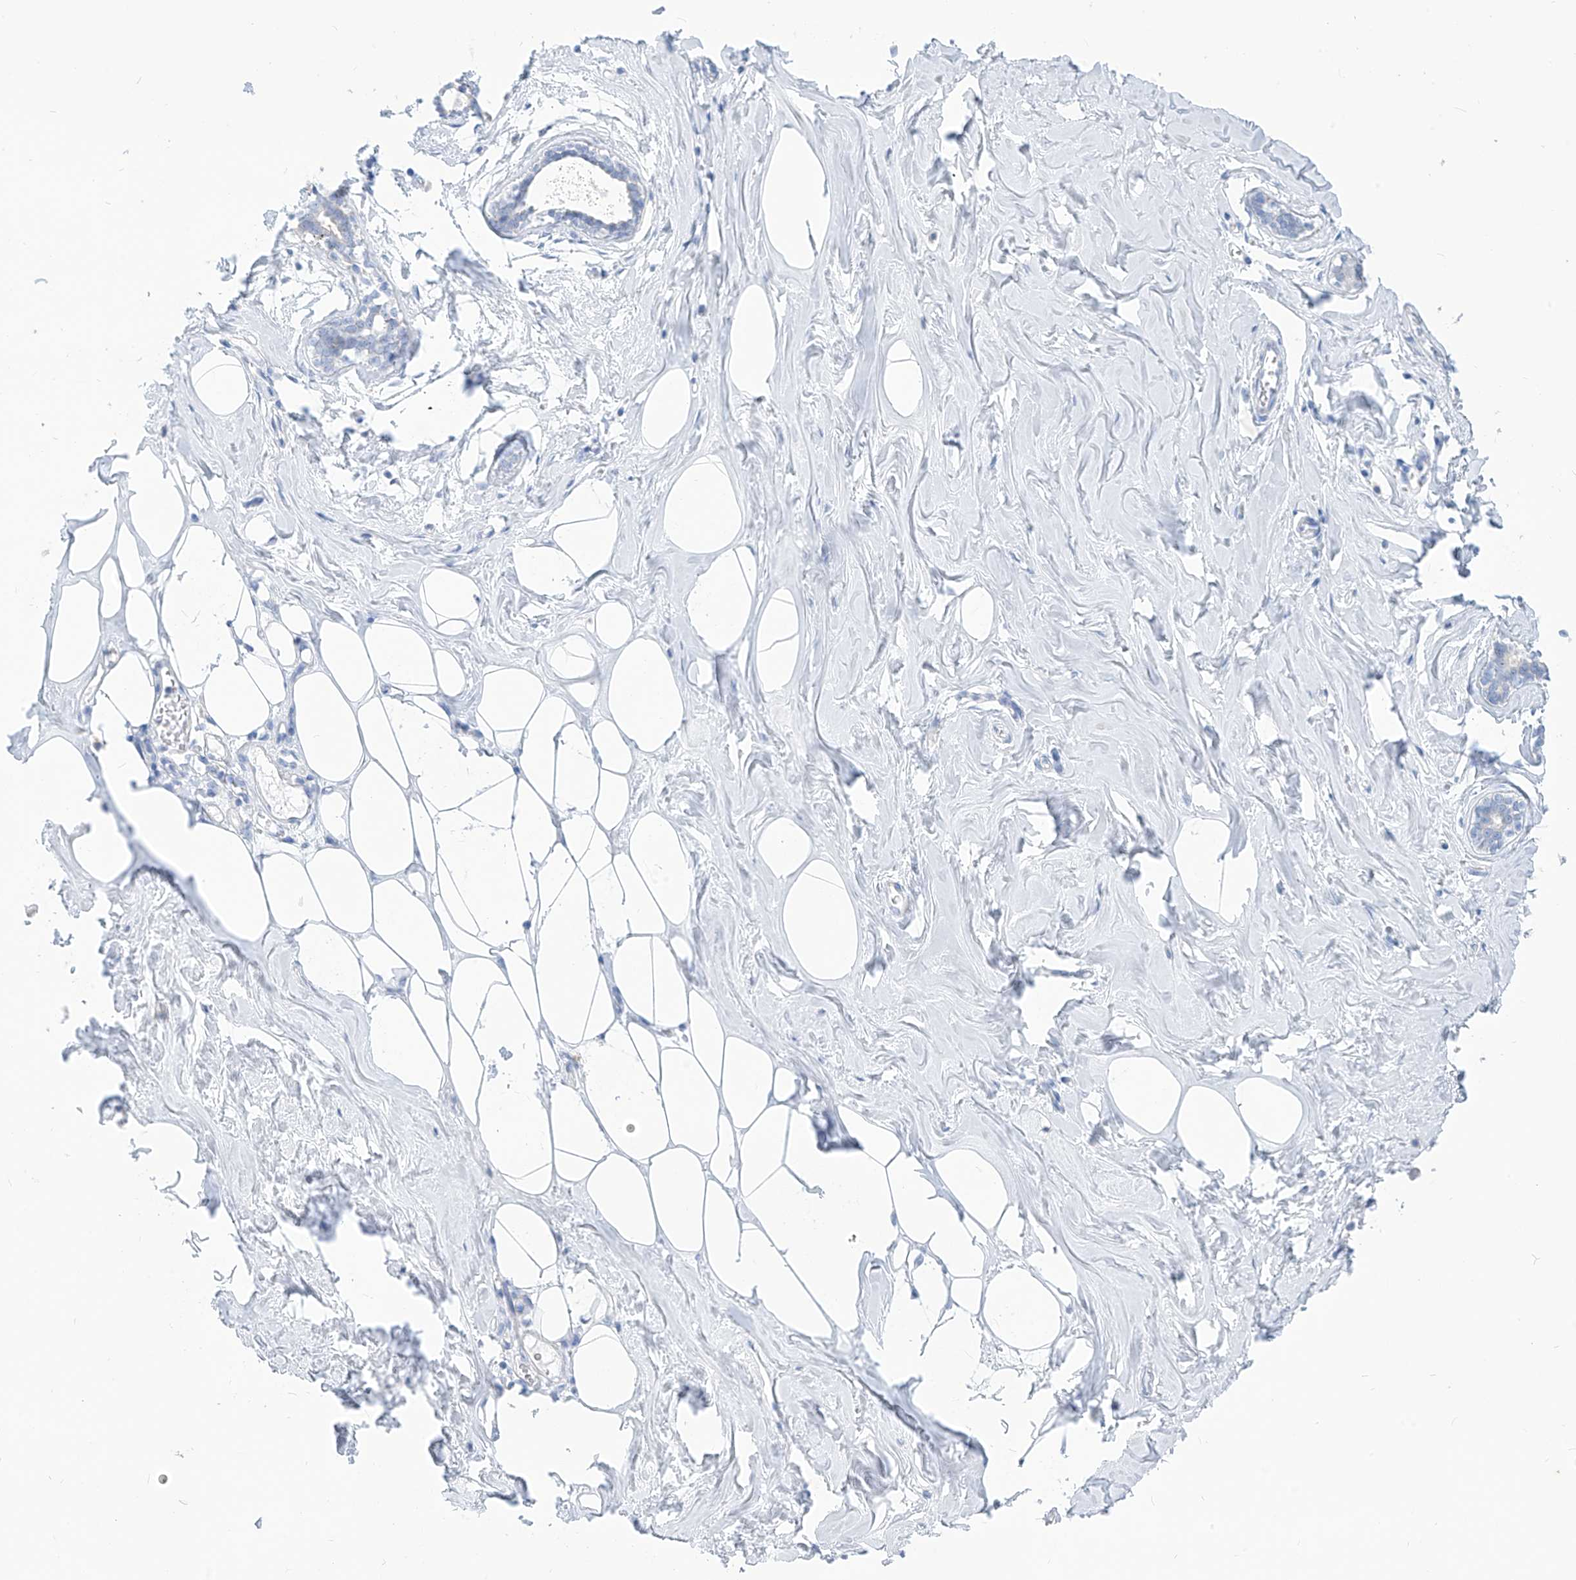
{"staining": {"intensity": "negative", "quantity": "none", "location": "none"}, "tissue": "adipose tissue", "cell_type": "Adipocytes", "image_type": "normal", "snomed": [{"axis": "morphology", "description": "Normal tissue, NOS"}, {"axis": "morphology", "description": "Fibrosis, NOS"}, {"axis": "topography", "description": "Breast"}, {"axis": "topography", "description": "Adipose tissue"}], "caption": "High power microscopy image of an IHC photomicrograph of unremarkable adipose tissue, revealing no significant positivity in adipocytes.", "gene": "ZNF404", "patient": {"sex": "female", "age": 39}}